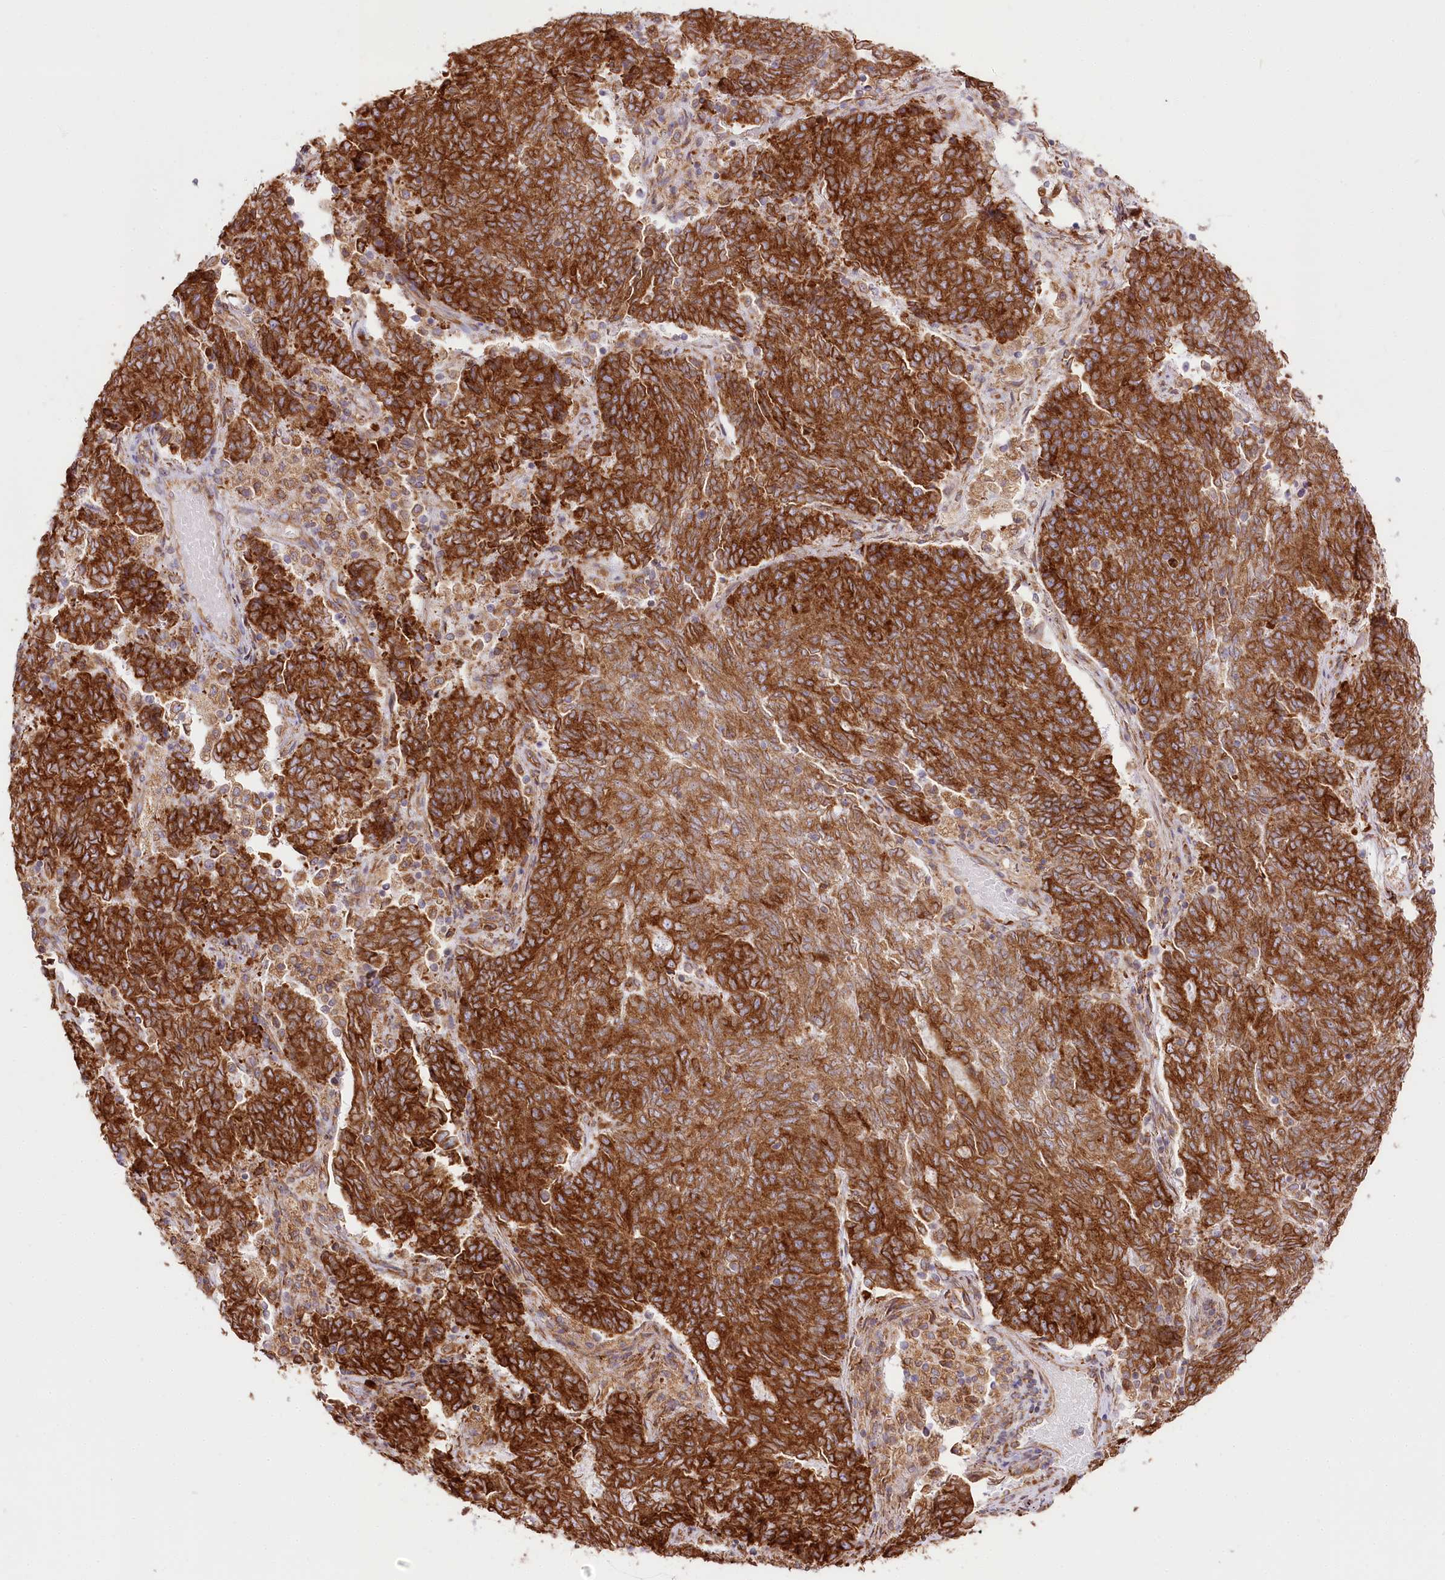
{"staining": {"intensity": "strong", "quantity": ">75%", "location": "cytoplasmic/membranous"}, "tissue": "endometrial cancer", "cell_type": "Tumor cells", "image_type": "cancer", "snomed": [{"axis": "morphology", "description": "Adenocarcinoma, NOS"}, {"axis": "topography", "description": "Endometrium"}], "caption": "Endometrial adenocarcinoma was stained to show a protein in brown. There is high levels of strong cytoplasmic/membranous positivity in approximately >75% of tumor cells. (DAB IHC with brightfield microscopy, high magnification).", "gene": "CNPY2", "patient": {"sex": "female", "age": 80}}